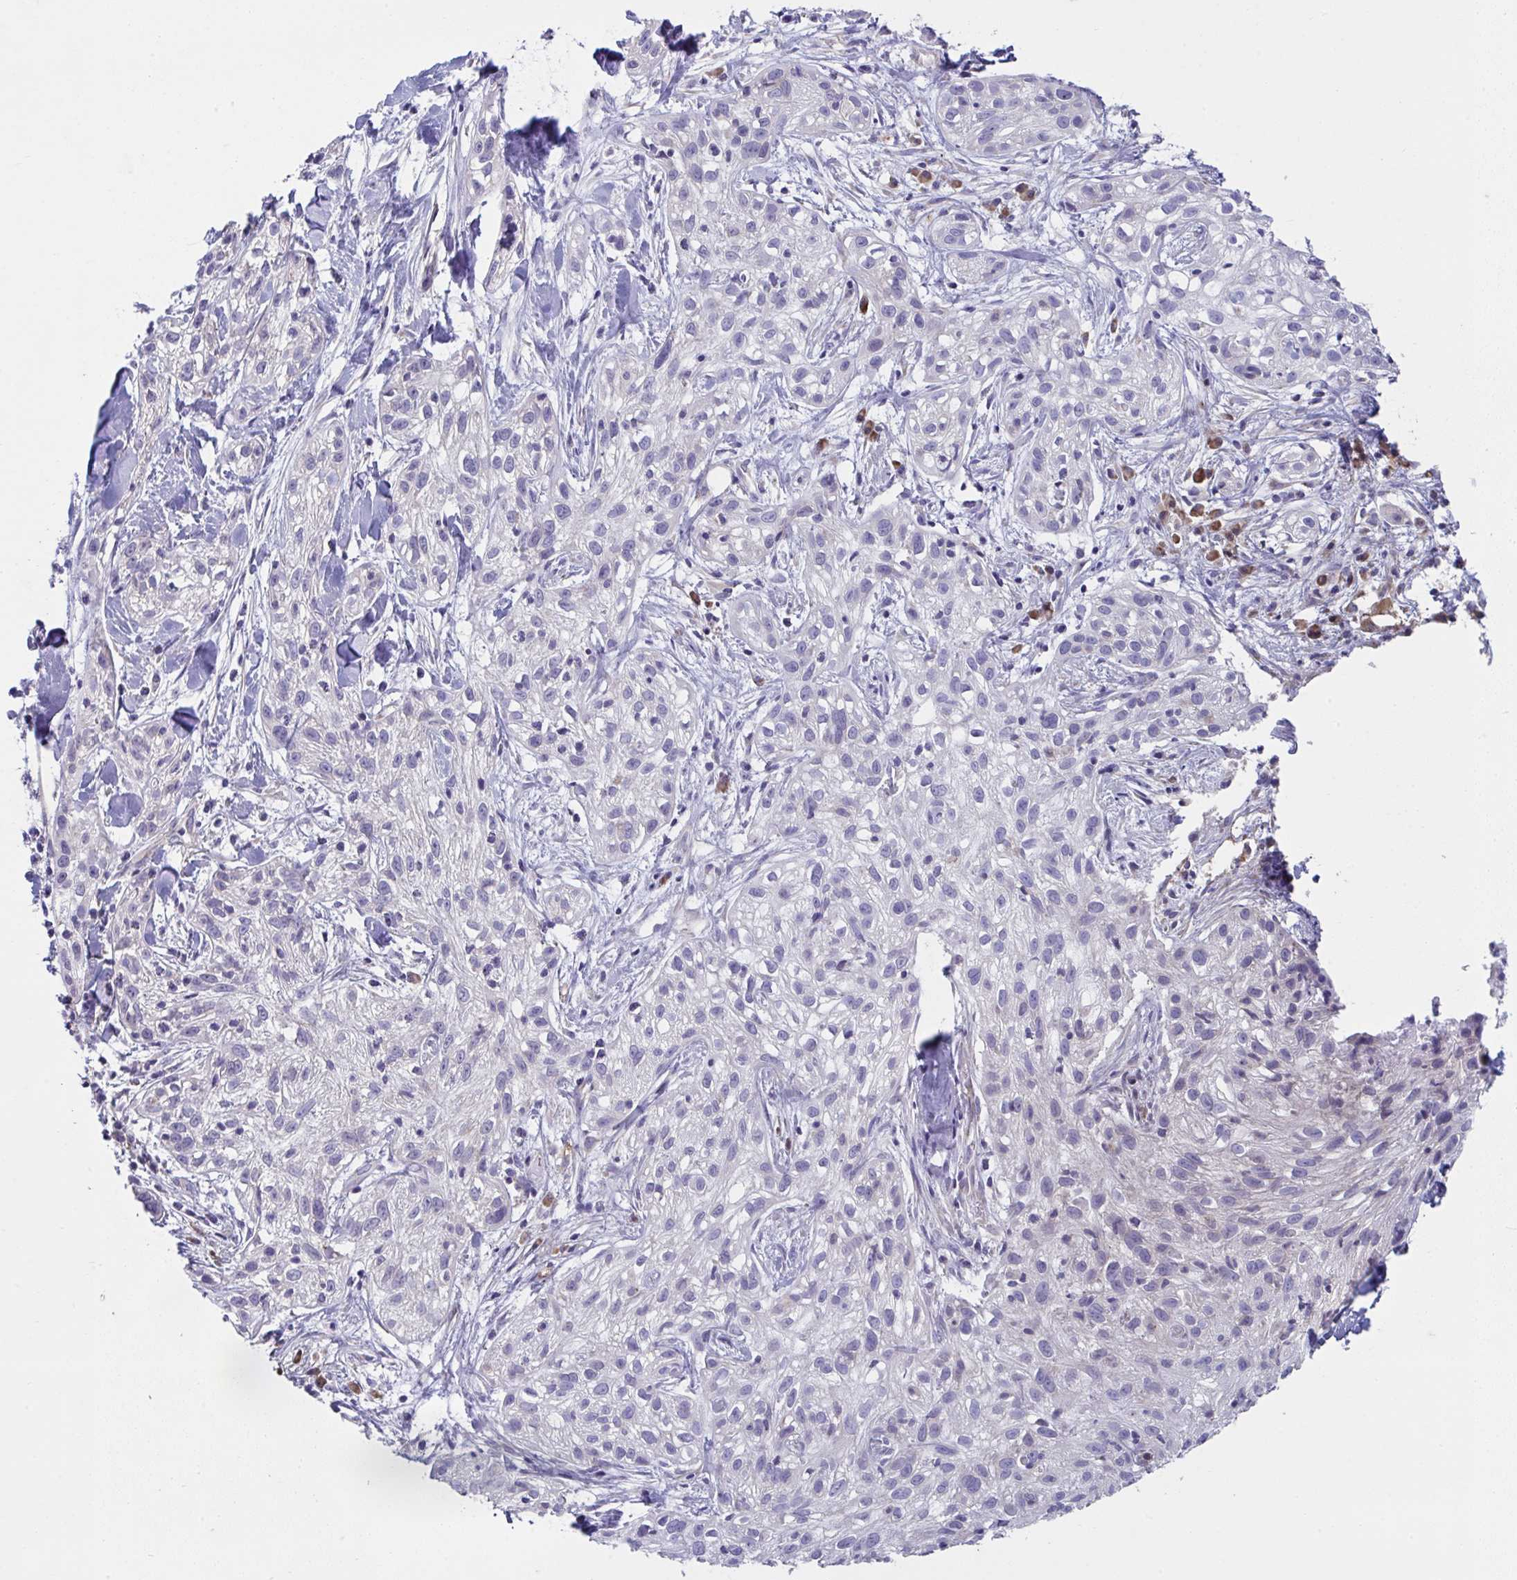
{"staining": {"intensity": "negative", "quantity": "none", "location": "none"}, "tissue": "skin cancer", "cell_type": "Tumor cells", "image_type": "cancer", "snomed": [{"axis": "morphology", "description": "Squamous cell carcinoma, NOS"}, {"axis": "topography", "description": "Skin"}], "caption": "Tumor cells are negative for protein expression in human skin cancer.", "gene": "FAU", "patient": {"sex": "male", "age": 82}}